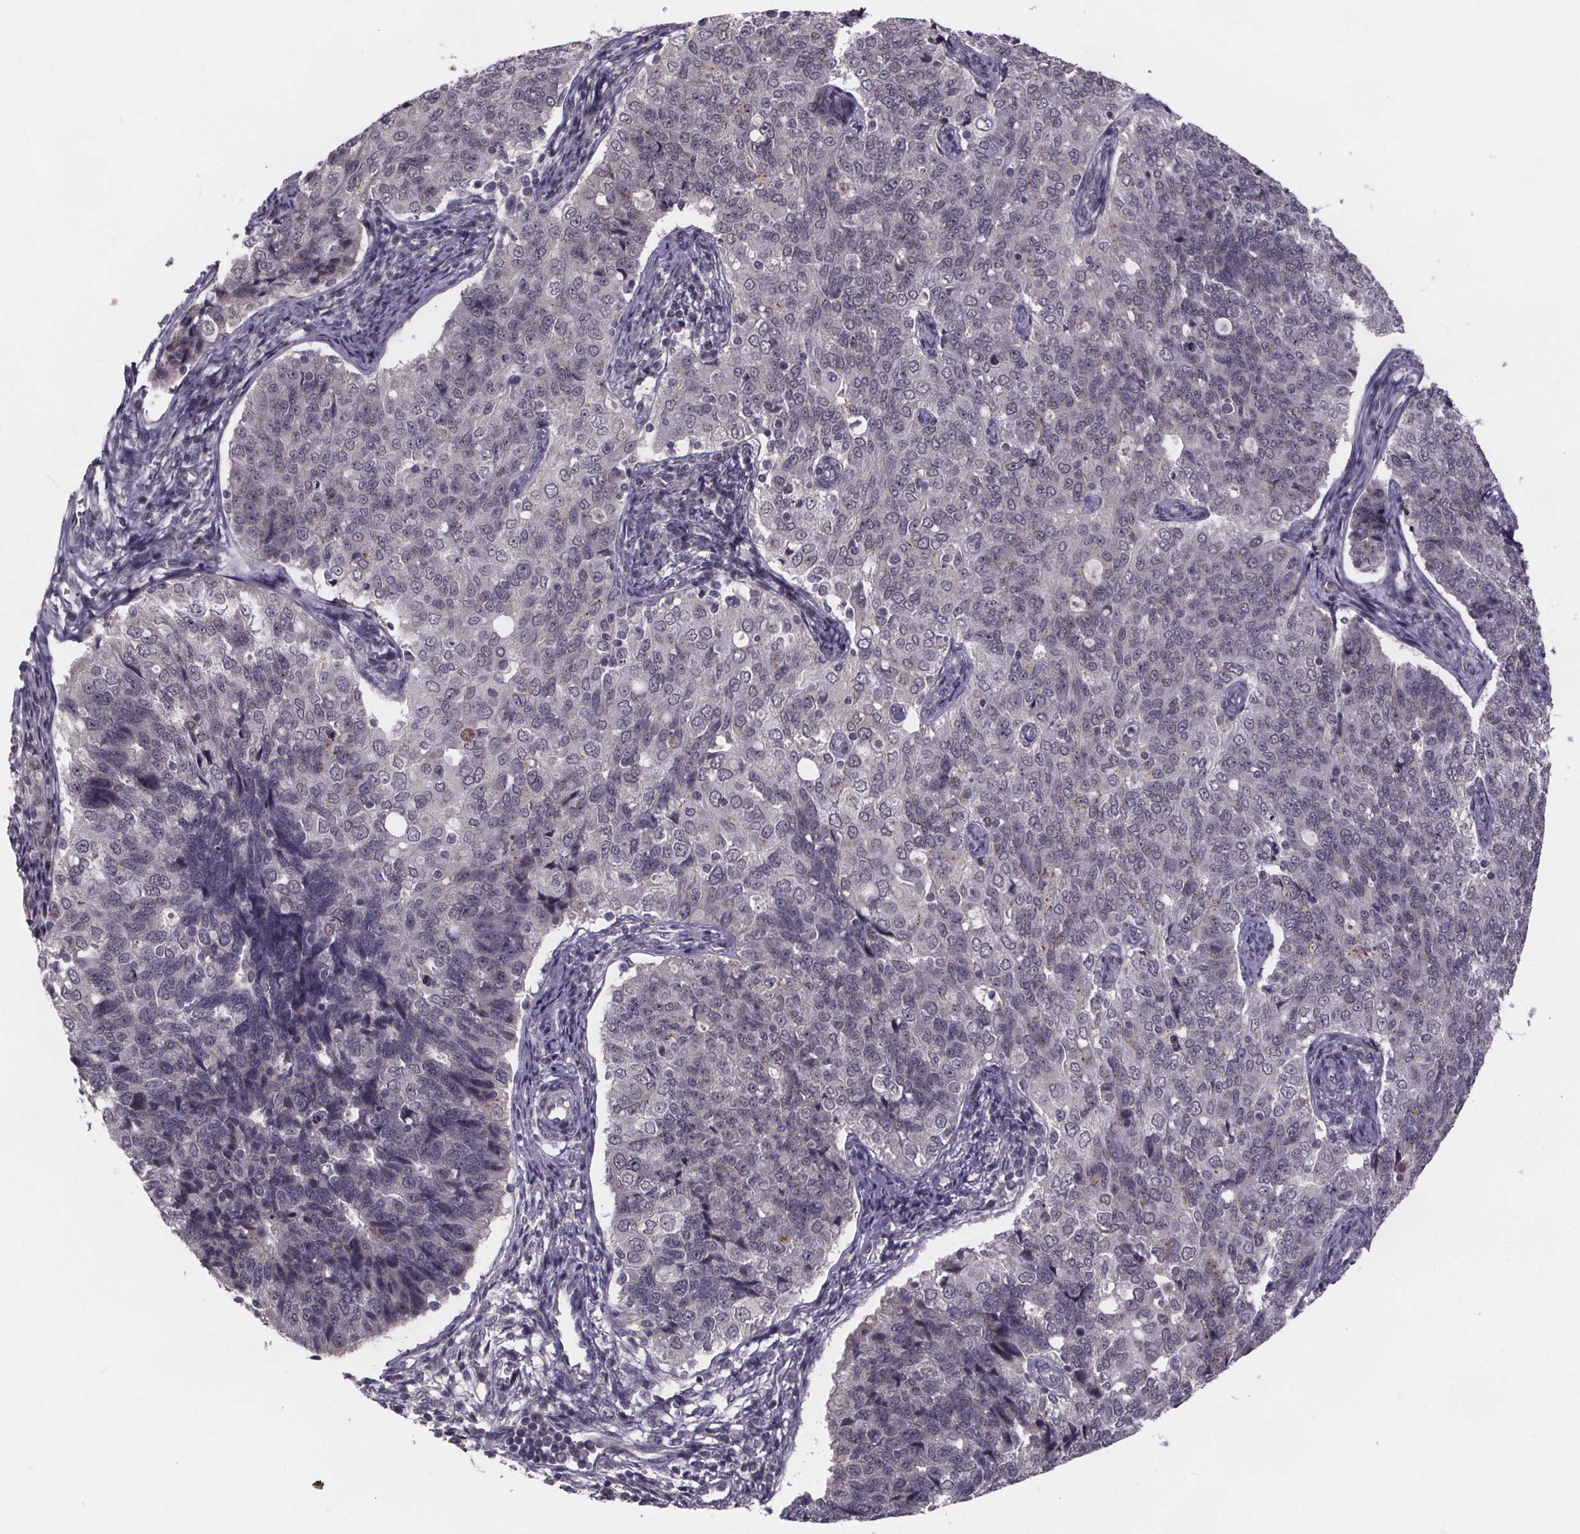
{"staining": {"intensity": "negative", "quantity": "none", "location": "none"}, "tissue": "endometrial cancer", "cell_type": "Tumor cells", "image_type": "cancer", "snomed": [{"axis": "morphology", "description": "Adenocarcinoma, NOS"}, {"axis": "topography", "description": "Endometrium"}], "caption": "Protein analysis of adenocarcinoma (endometrial) displays no significant positivity in tumor cells.", "gene": "FAM181B", "patient": {"sex": "female", "age": 43}}